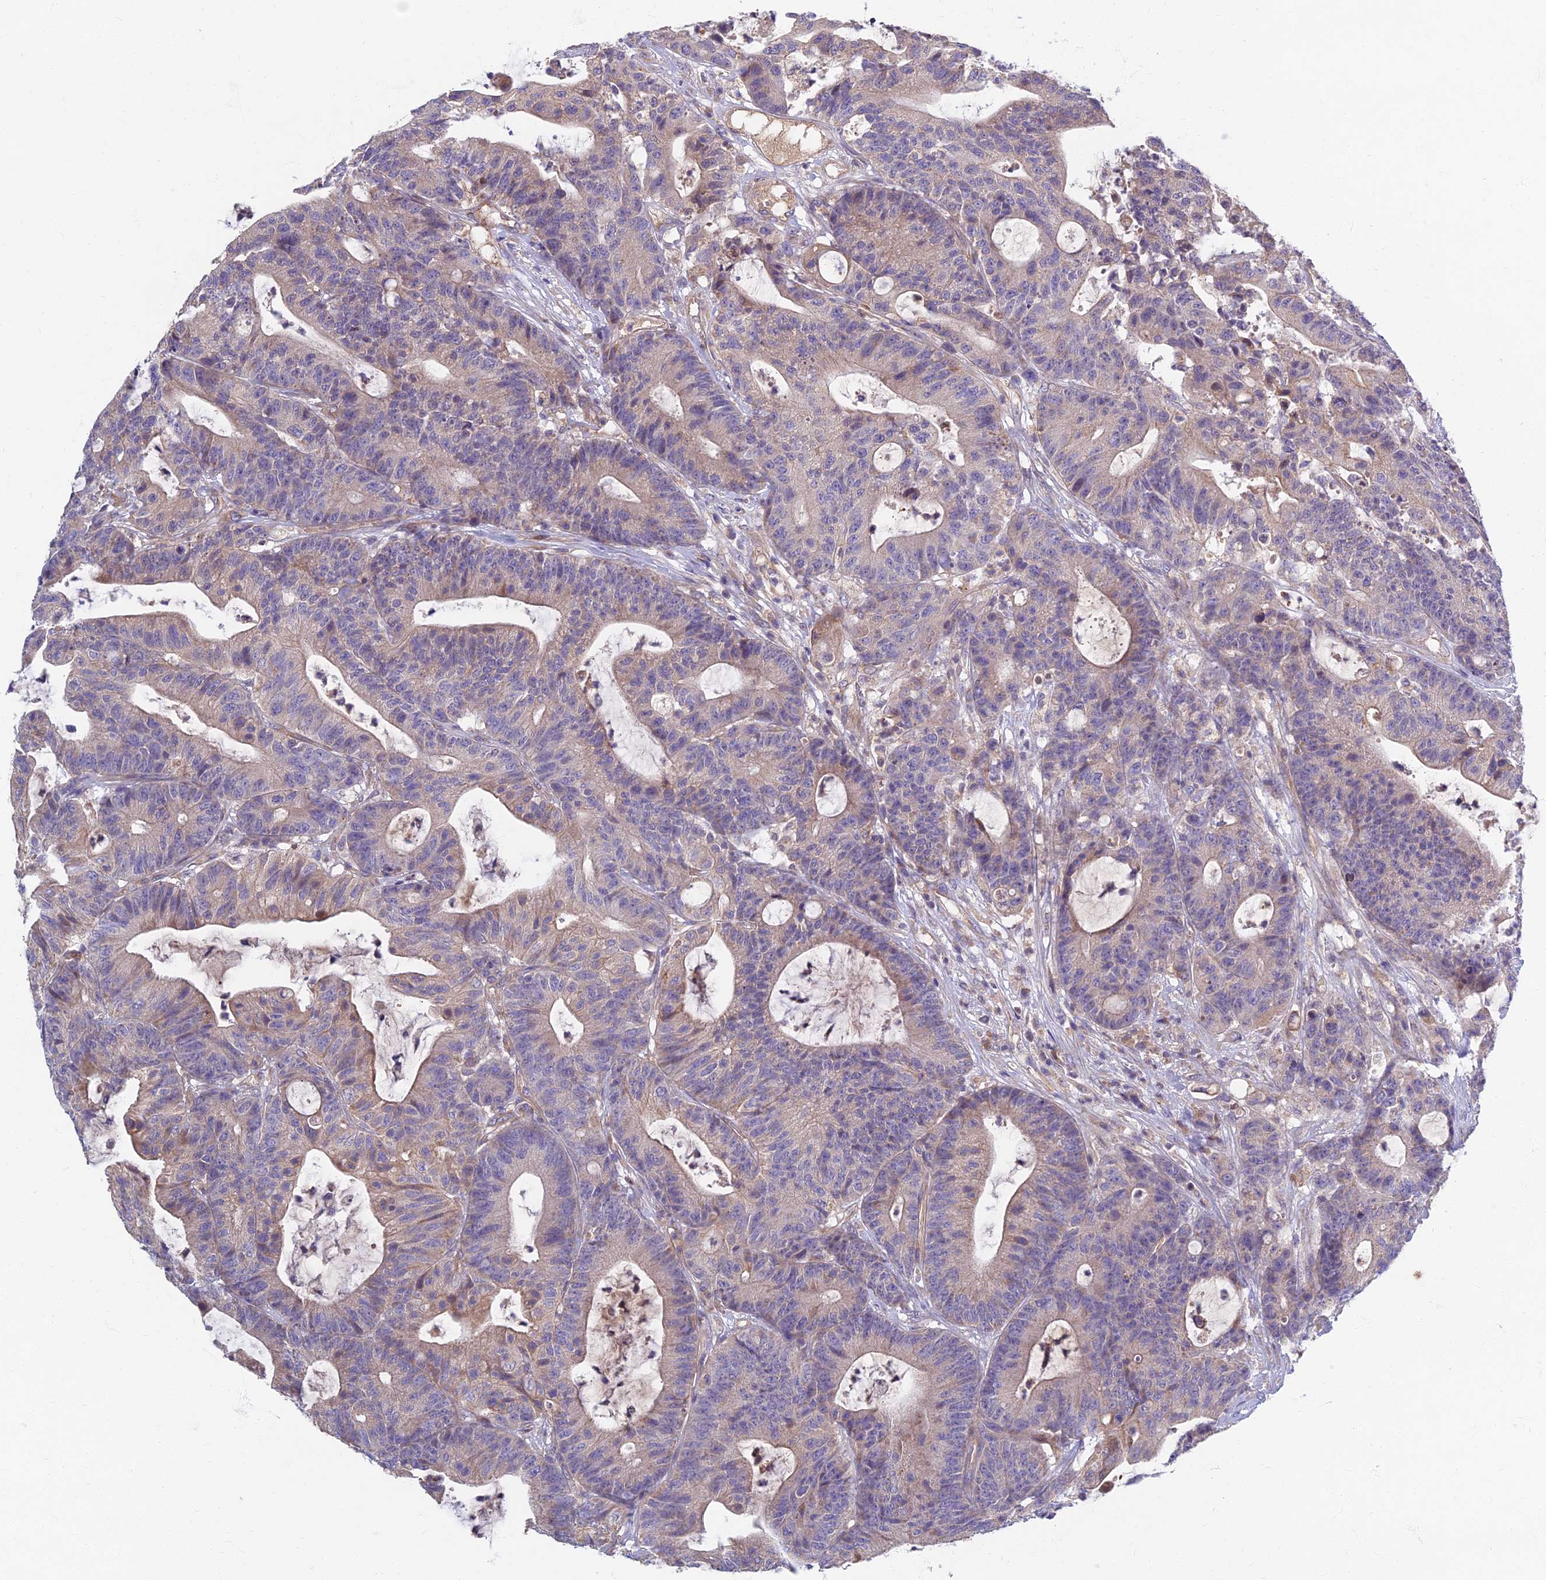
{"staining": {"intensity": "weak", "quantity": "<25%", "location": "cytoplasmic/membranous"}, "tissue": "colorectal cancer", "cell_type": "Tumor cells", "image_type": "cancer", "snomed": [{"axis": "morphology", "description": "Adenocarcinoma, NOS"}, {"axis": "topography", "description": "Colon"}], "caption": "High magnification brightfield microscopy of adenocarcinoma (colorectal) stained with DAB (brown) and counterstained with hematoxylin (blue): tumor cells show no significant expression.", "gene": "SOGA1", "patient": {"sex": "female", "age": 84}}